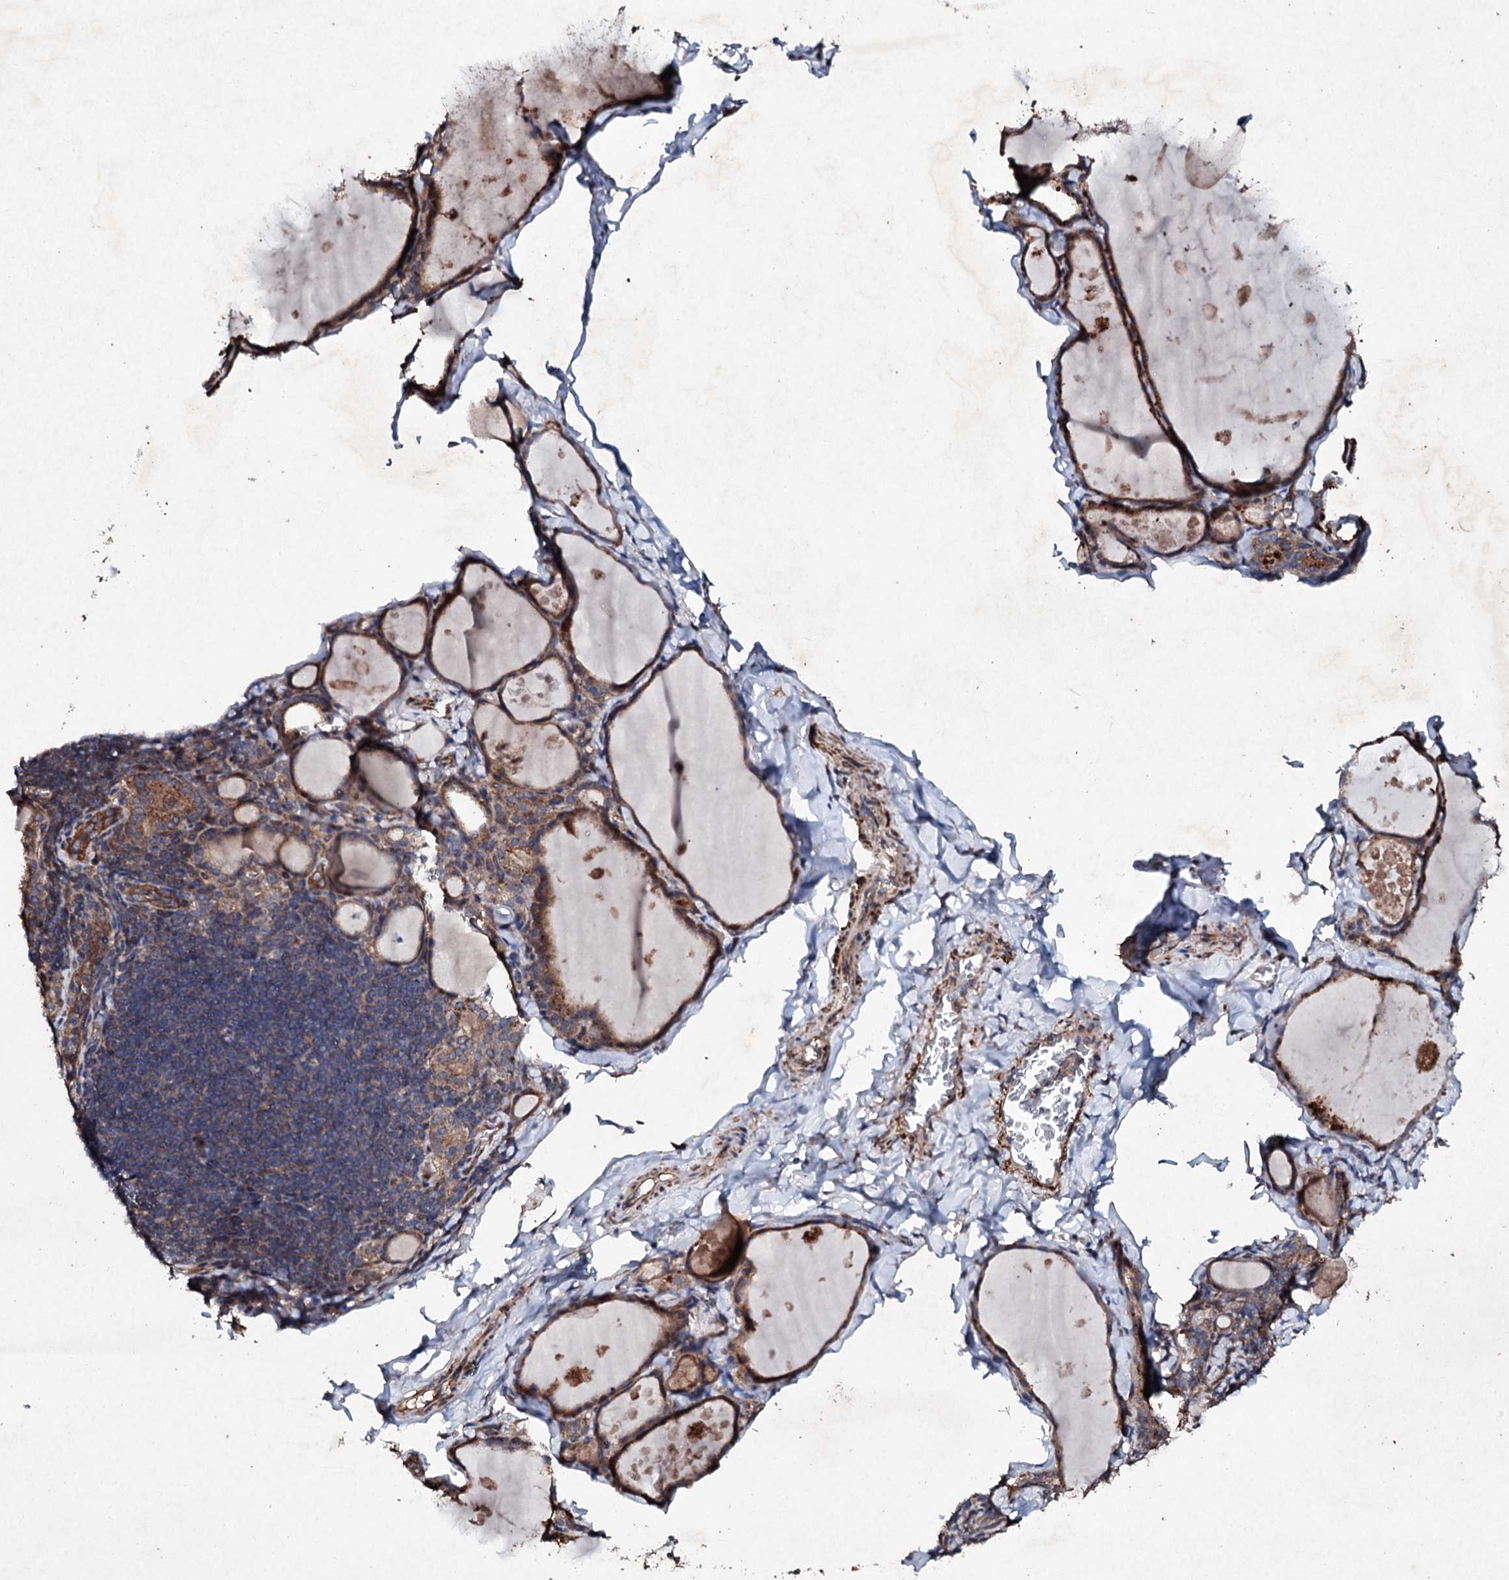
{"staining": {"intensity": "moderate", "quantity": ">75%", "location": "cytoplasmic/membranous"}, "tissue": "thyroid gland", "cell_type": "Glandular cells", "image_type": "normal", "snomed": [{"axis": "morphology", "description": "Normal tissue, NOS"}, {"axis": "topography", "description": "Thyroid gland"}], "caption": "The micrograph shows a brown stain indicating the presence of a protein in the cytoplasmic/membranous of glandular cells in thyroid gland.", "gene": "MOCOS", "patient": {"sex": "male", "age": 56}}